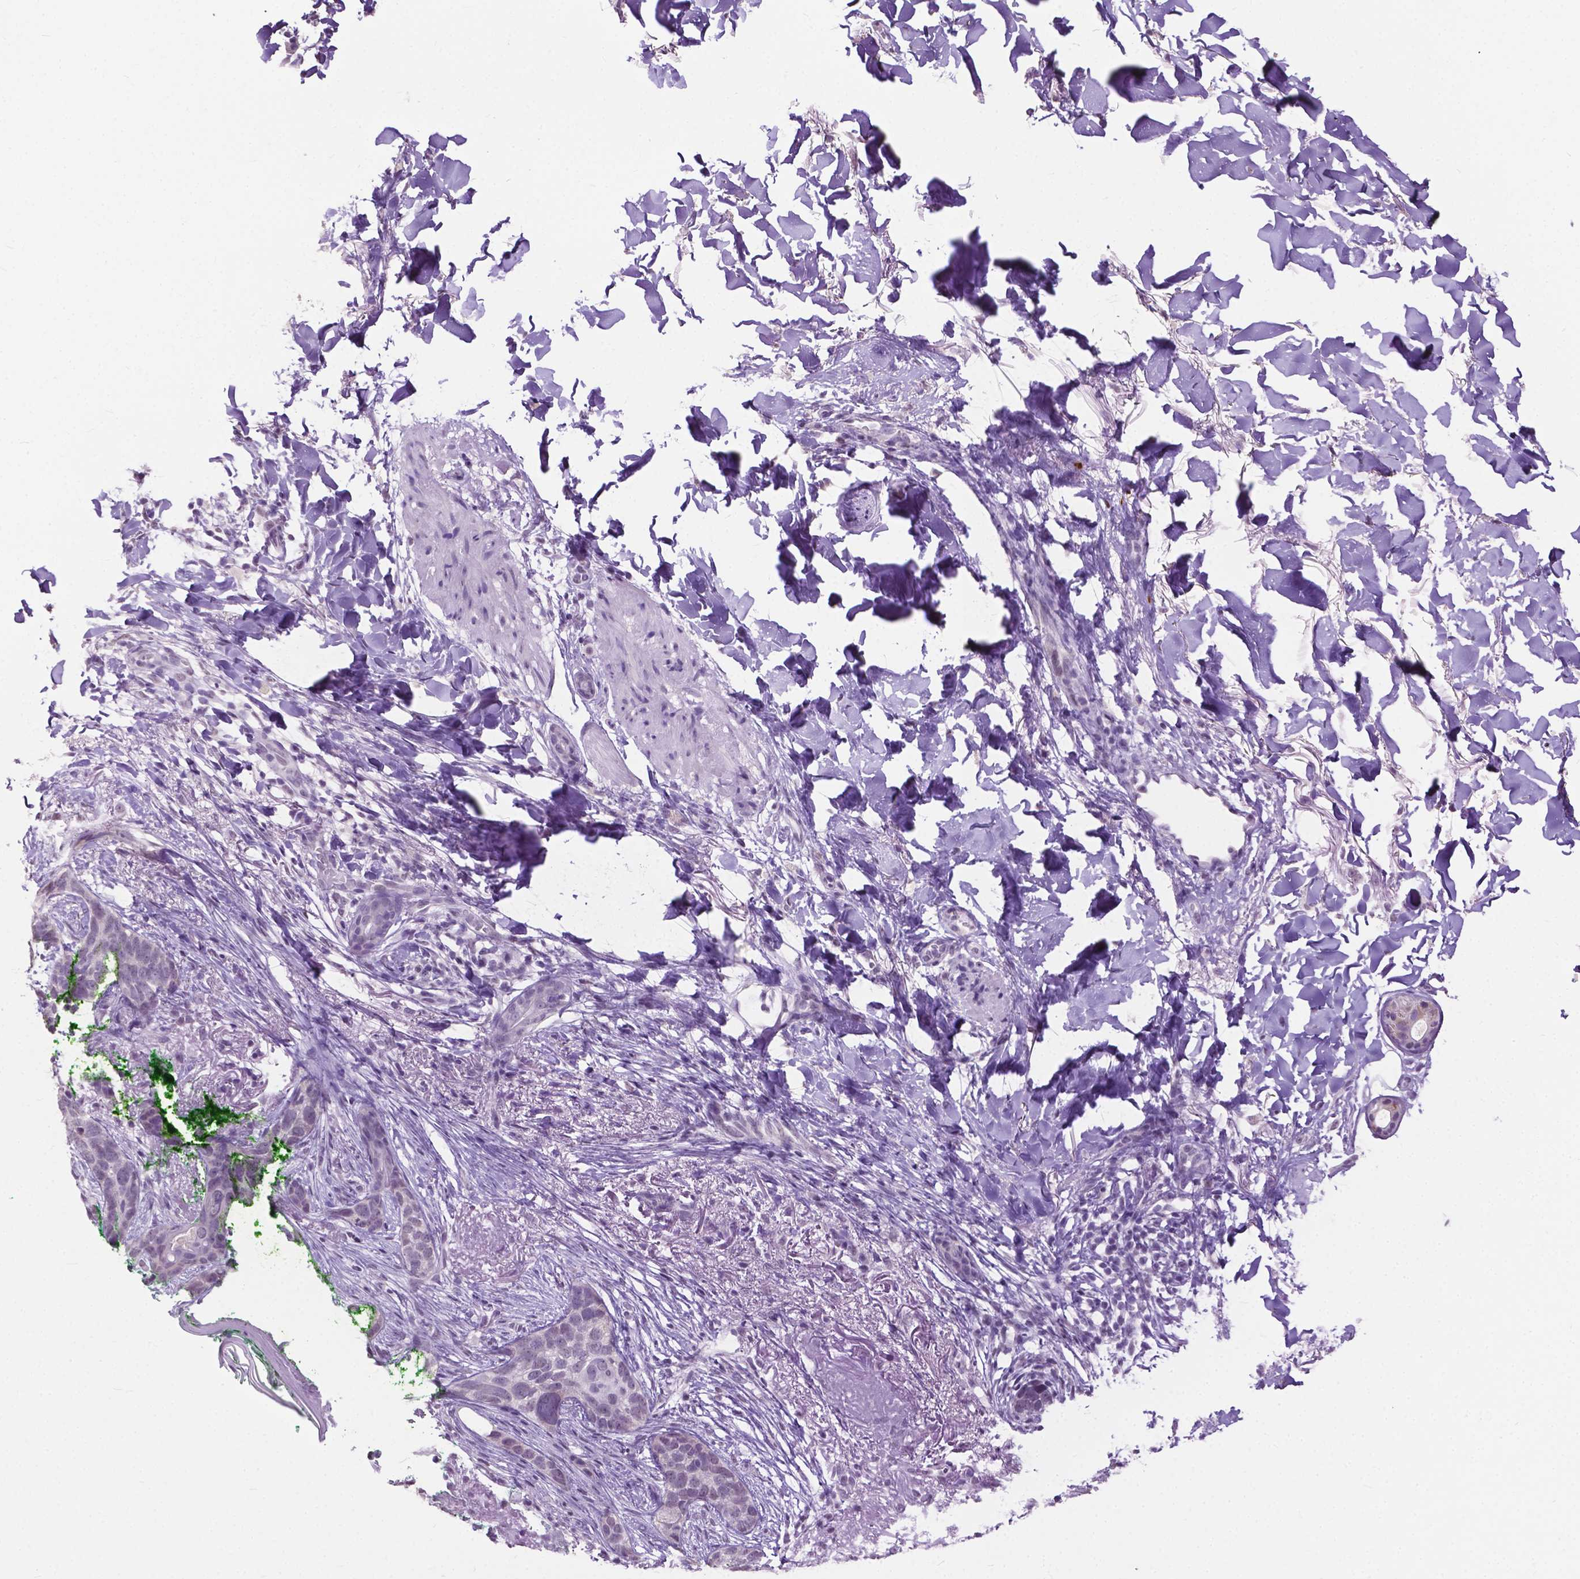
{"staining": {"intensity": "negative", "quantity": "none", "location": "none"}, "tissue": "skin cancer", "cell_type": "Tumor cells", "image_type": "cancer", "snomed": [{"axis": "morphology", "description": "Normal tissue, NOS"}, {"axis": "morphology", "description": "Basal cell carcinoma"}, {"axis": "topography", "description": "Skin"}], "caption": "Tumor cells are negative for protein expression in human skin cancer.", "gene": "GPR37L1", "patient": {"sex": "male", "age": 84}}